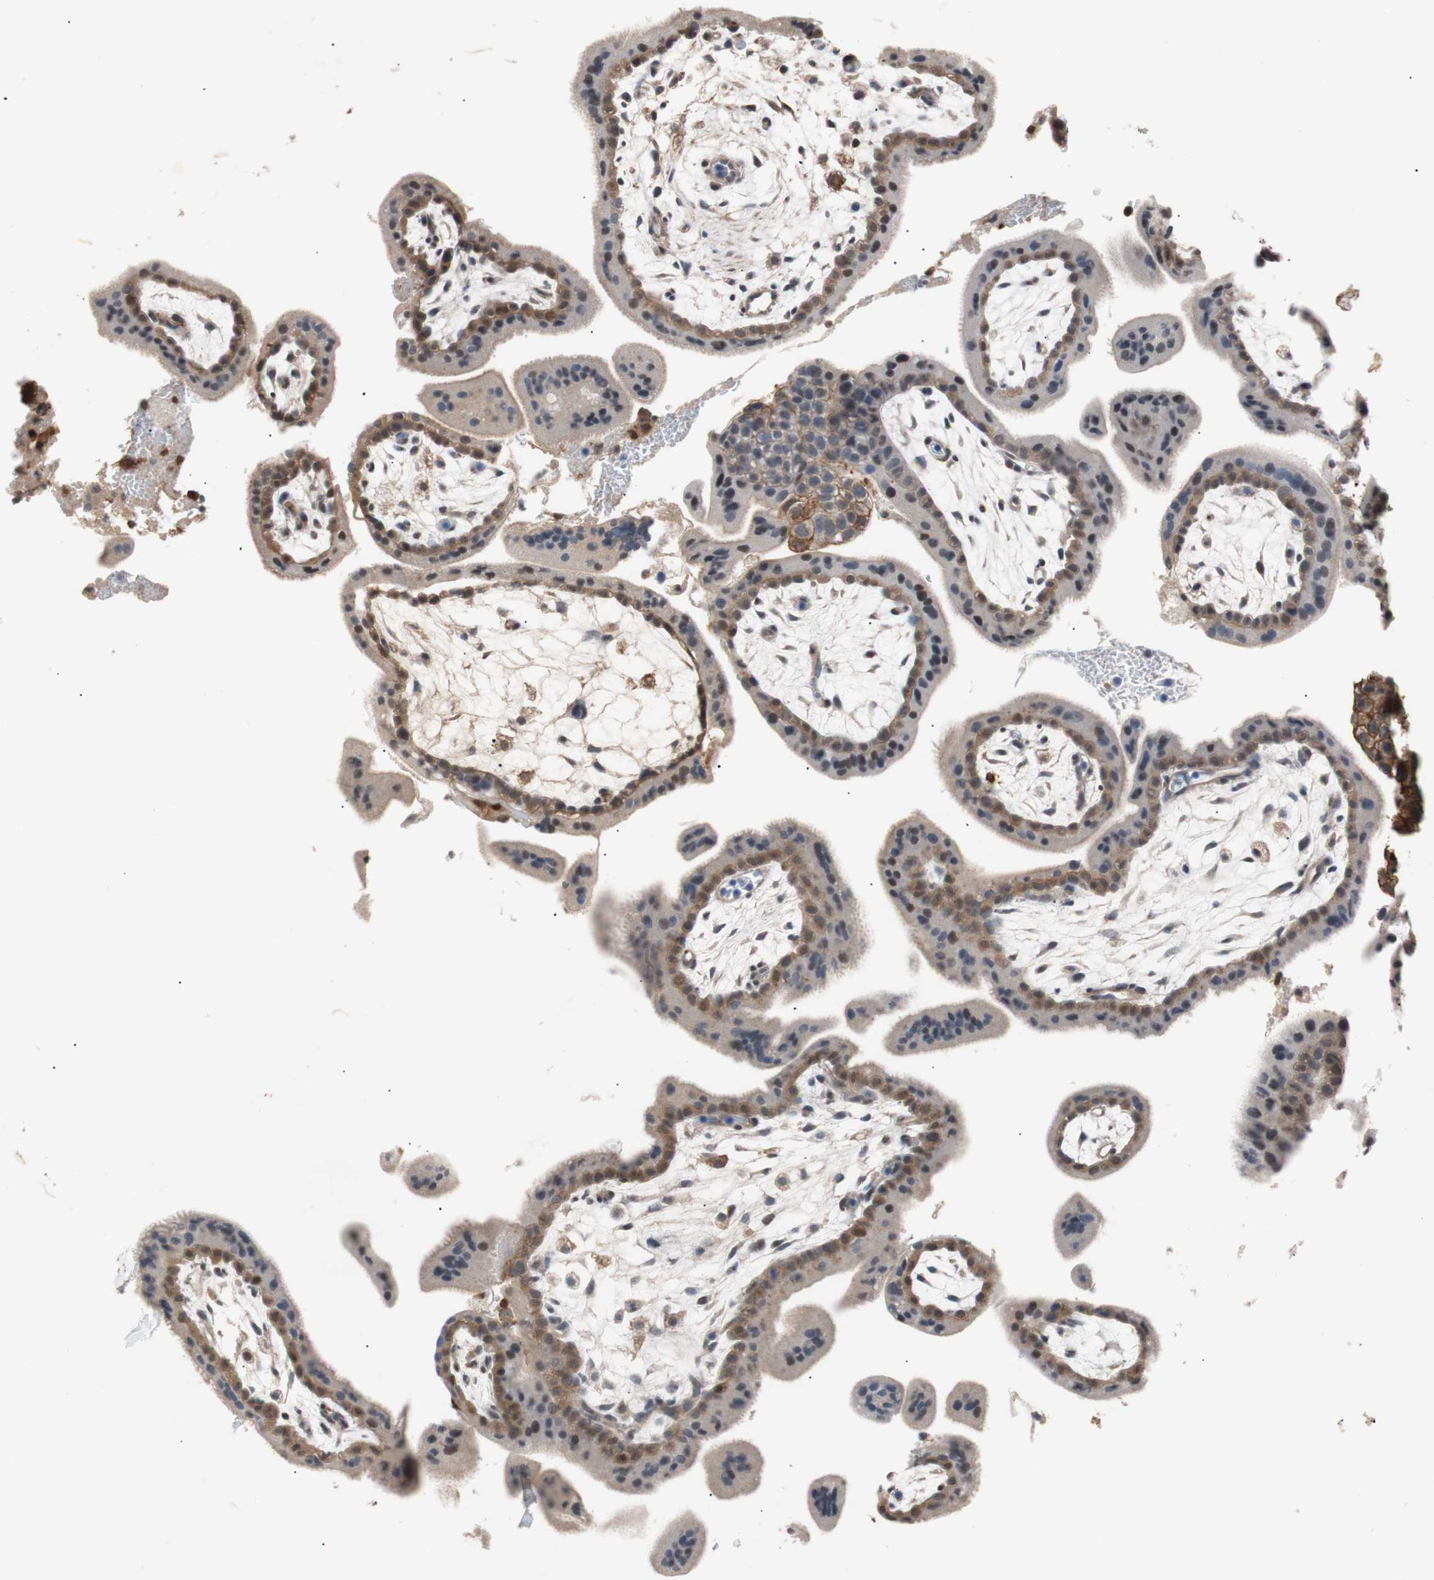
{"staining": {"intensity": "weak", "quantity": "<25%", "location": "cytoplasmic/membranous,nuclear"}, "tissue": "placenta", "cell_type": "Trophoblastic cells", "image_type": "normal", "snomed": [{"axis": "morphology", "description": "Normal tissue, NOS"}, {"axis": "topography", "description": "Placenta"}], "caption": "Immunohistochemistry image of benign placenta: human placenta stained with DAB (3,3'-diaminobenzidine) reveals no significant protein staining in trophoblastic cells.", "gene": "LITAF", "patient": {"sex": "female", "age": 35}}